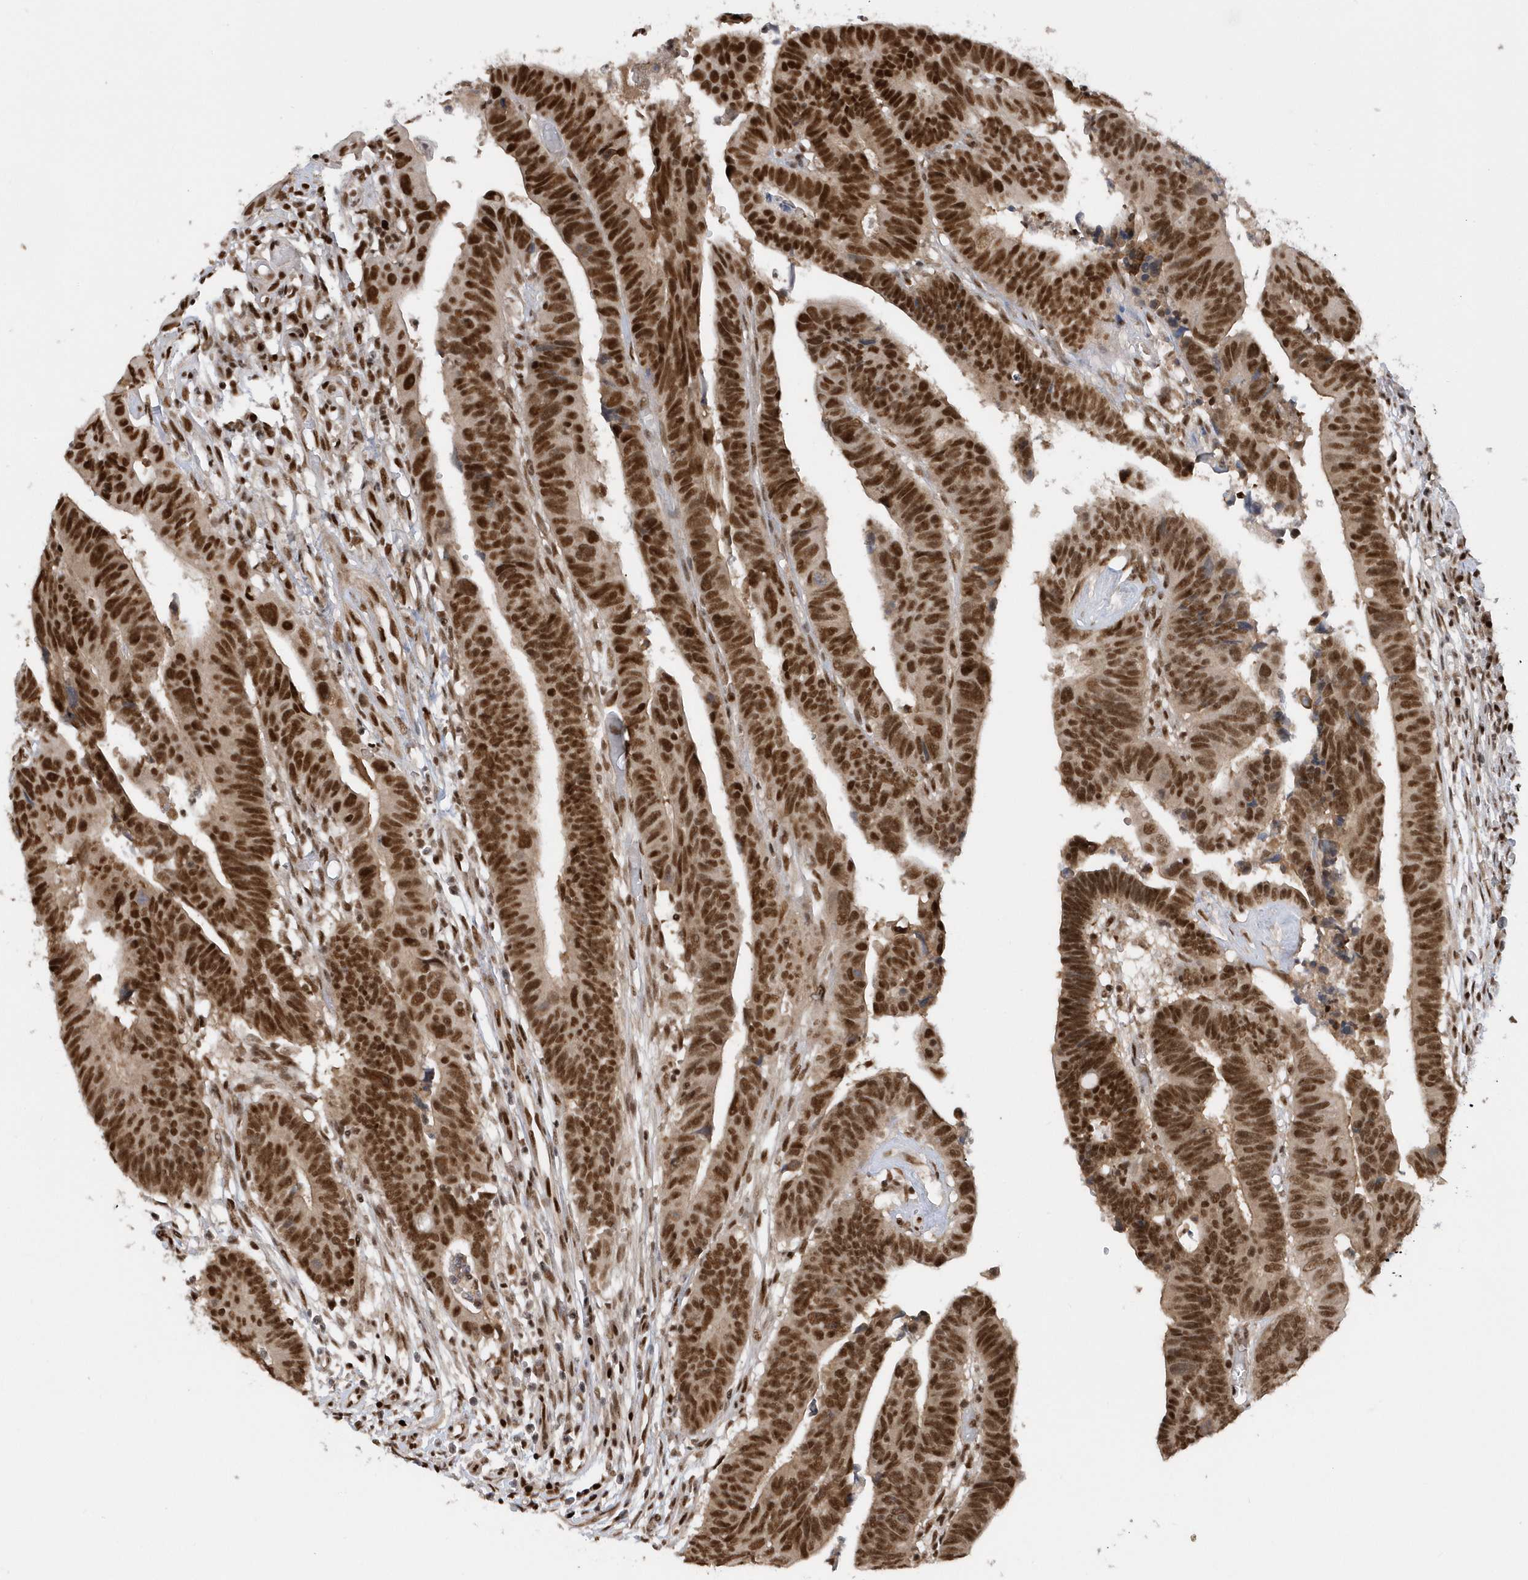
{"staining": {"intensity": "strong", "quantity": ">75%", "location": "nuclear"}, "tissue": "colorectal cancer", "cell_type": "Tumor cells", "image_type": "cancer", "snomed": [{"axis": "morphology", "description": "Adenocarcinoma, NOS"}, {"axis": "topography", "description": "Rectum"}], "caption": "Human colorectal cancer (adenocarcinoma) stained for a protein (brown) exhibits strong nuclear positive positivity in approximately >75% of tumor cells.", "gene": "SEPHS1", "patient": {"sex": "female", "age": 65}}